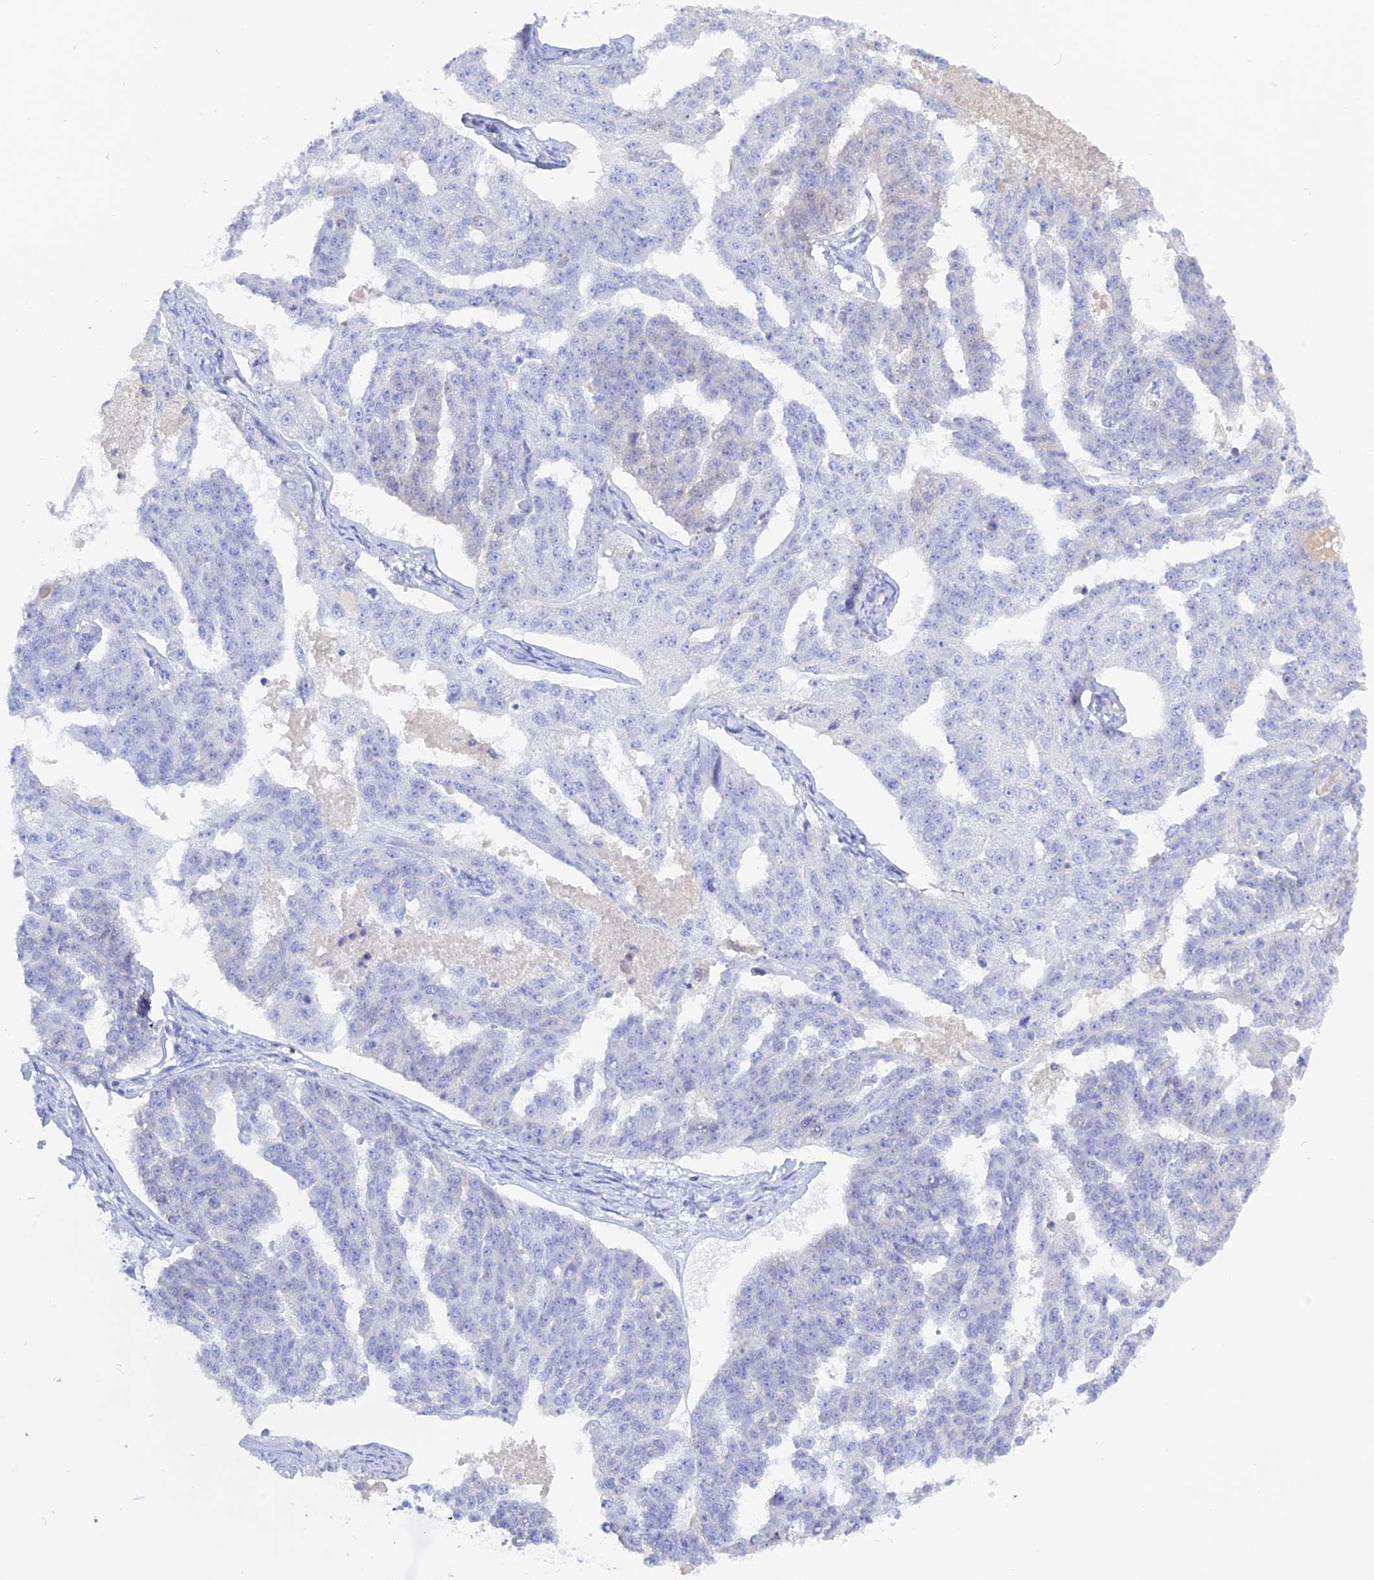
{"staining": {"intensity": "negative", "quantity": "none", "location": "none"}, "tissue": "ovarian cancer", "cell_type": "Tumor cells", "image_type": "cancer", "snomed": [{"axis": "morphology", "description": "Cystadenocarcinoma, serous, NOS"}, {"axis": "topography", "description": "Ovary"}], "caption": "Immunohistochemistry (IHC) of ovarian serous cystadenocarcinoma displays no positivity in tumor cells.", "gene": "ADGRA1", "patient": {"sex": "female", "age": 58}}